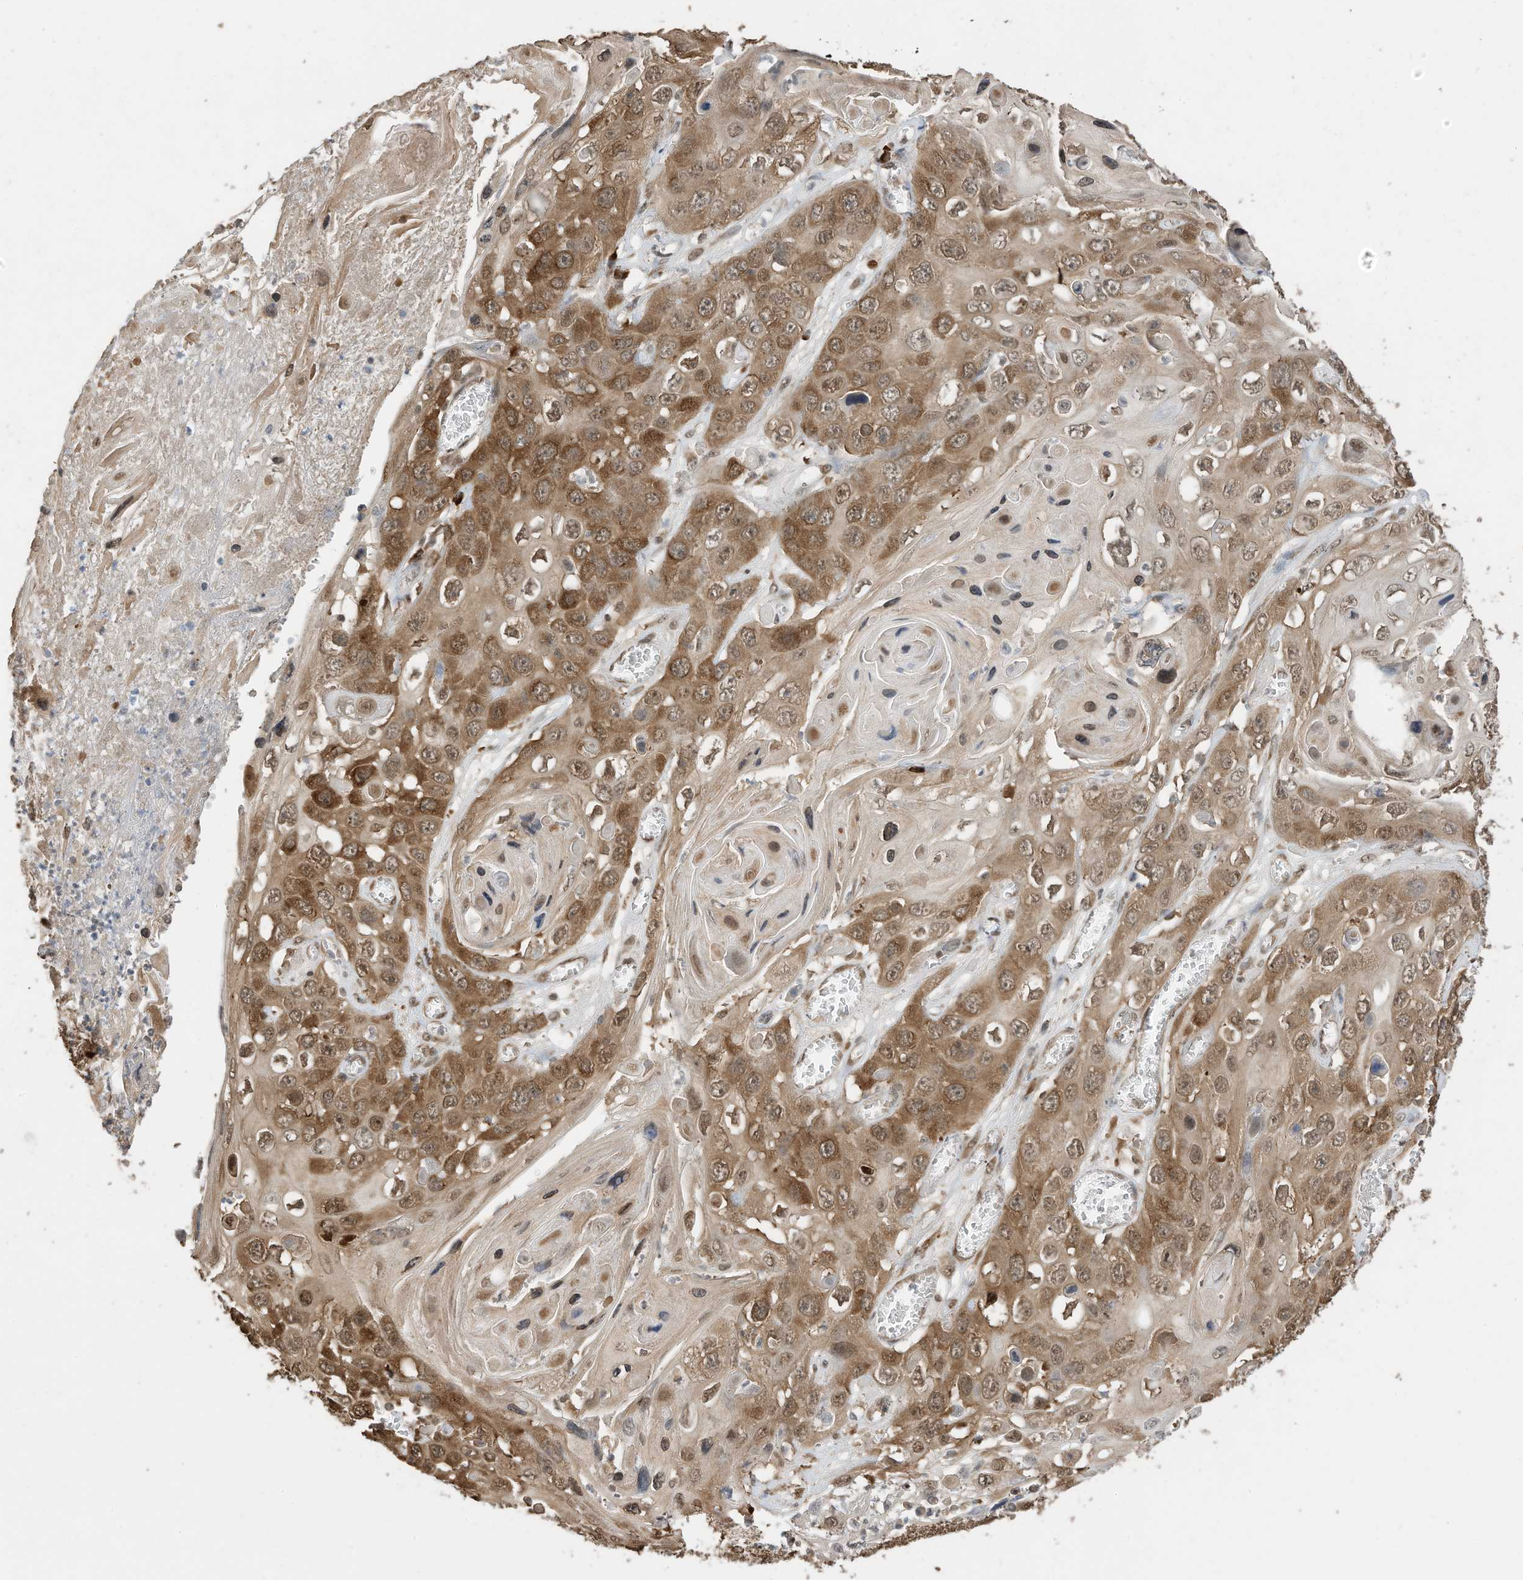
{"staining": {"intensity": "moderate", "quantity": ">75%", "location": "cytoplasmic/membranous,nuclear"}, "tissue": "skin cancer", "cell_type": "Tumor cells", "image_type": "cancer", "snomed": [{"axis": "morphology", "description": "Squamous cell carcinoma, NOS"}, {"axis": "topography", "description": "Skin"}], "caption": "Brown immunohistochemical staining in skin cancer (squamous cell carcinoma) shows moderate cytoplasmic/membranous and nuclear staining in about >75% of tumor cells.", "gene": "ZNF195", "patient": {"sex": "male", "age": 55}}